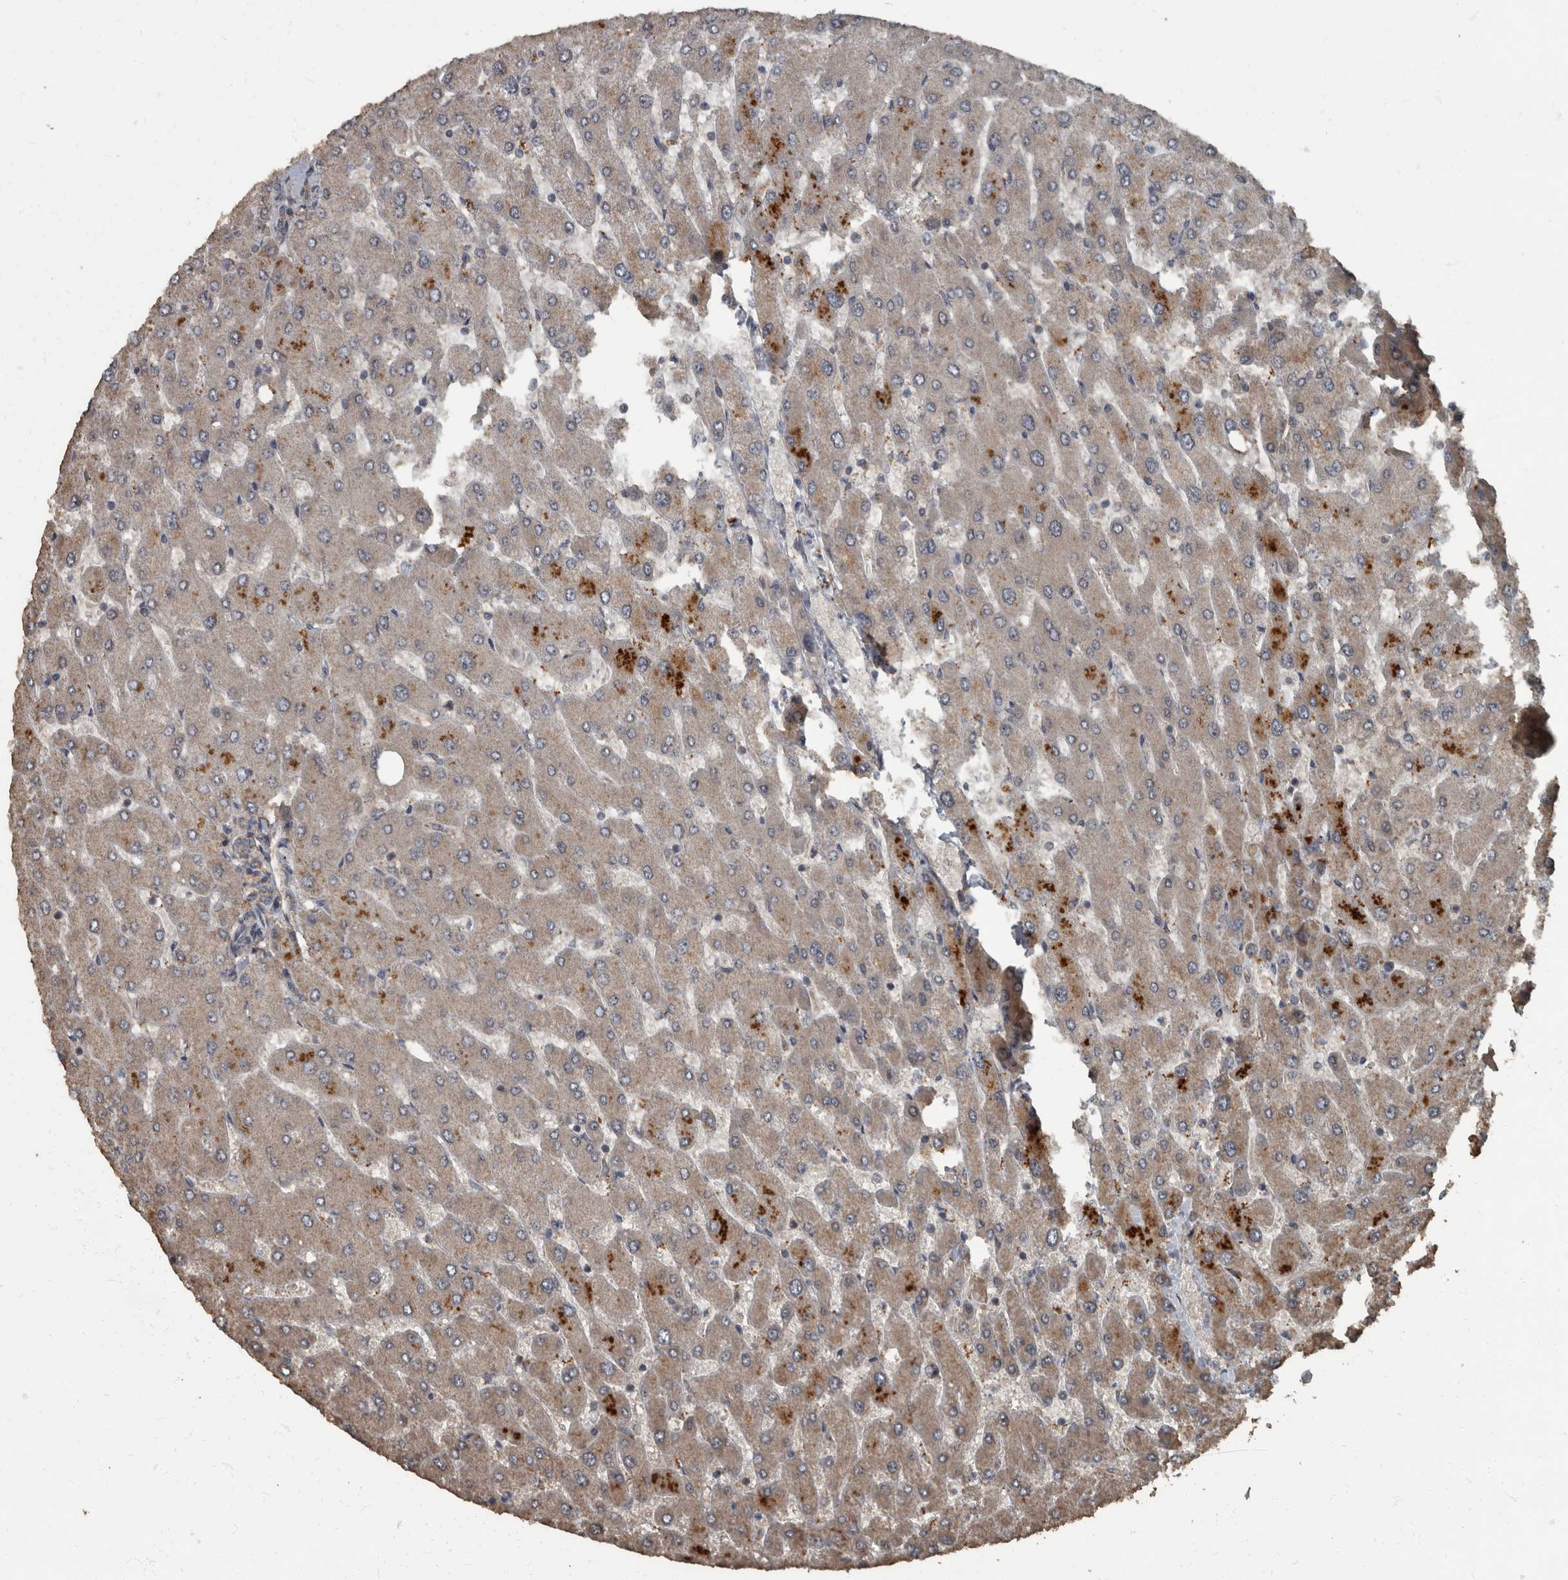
{"staining": {"intensity": "weak", "quantity": "25%-75%", "location": "cytoplasmic/membranous"}, "tissue": "liver", "cell_type": "Cholangiocytes", "image_type": "normal", "snomed": [{"axis": "morphology", "description": "Normal tissue, NOS"}, {"axis": "topography", "description": "Liver"}], "caption": "Protein expression analysis of normal human liver reveals weak cytoplasmic/membranous positivity in about 25%-75% of cholangiocytes. (Brightfield microscopy of DAB IHC at high magnification).", "gene": "RABGGTB", "patient": {"sex": "male", "age": 55}}